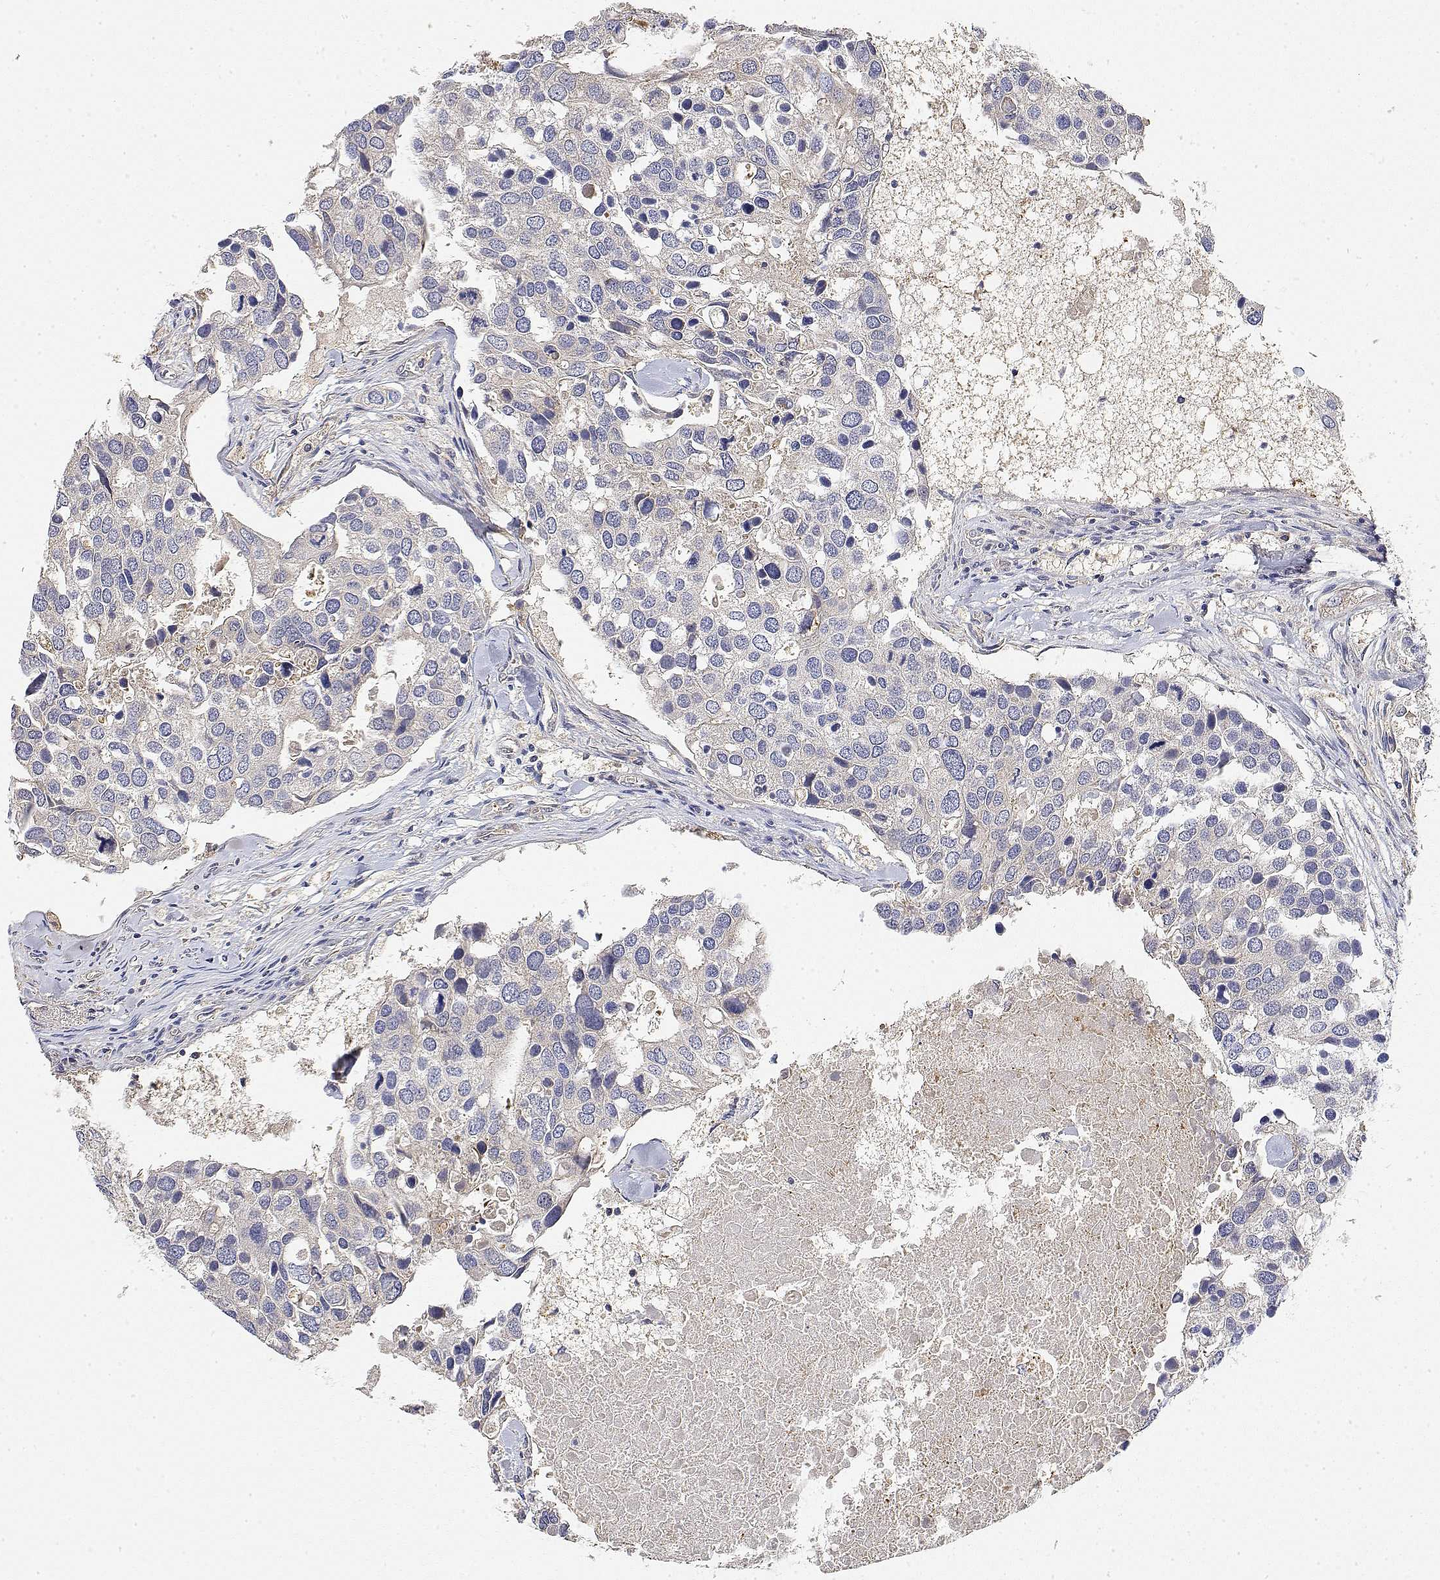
{"staining": {"intensity": "negative", "quantity": "none", "location": "none"}, "tissue": "breast cancer", "cell_type": "Tumor cells", "image_type": "cancer", "snomed": [{"axis": "morphology", "description": "Duct carcinoma"}, {"axis": "topography", "description": "Breast"}], "caption": "DAB immunohistochemical staining of human breast infiltrating ductal carcinoma shows no significant staining in tumor cells.", "gene": "LONRF3", "patient": {"sex": "female", "age": 83}}